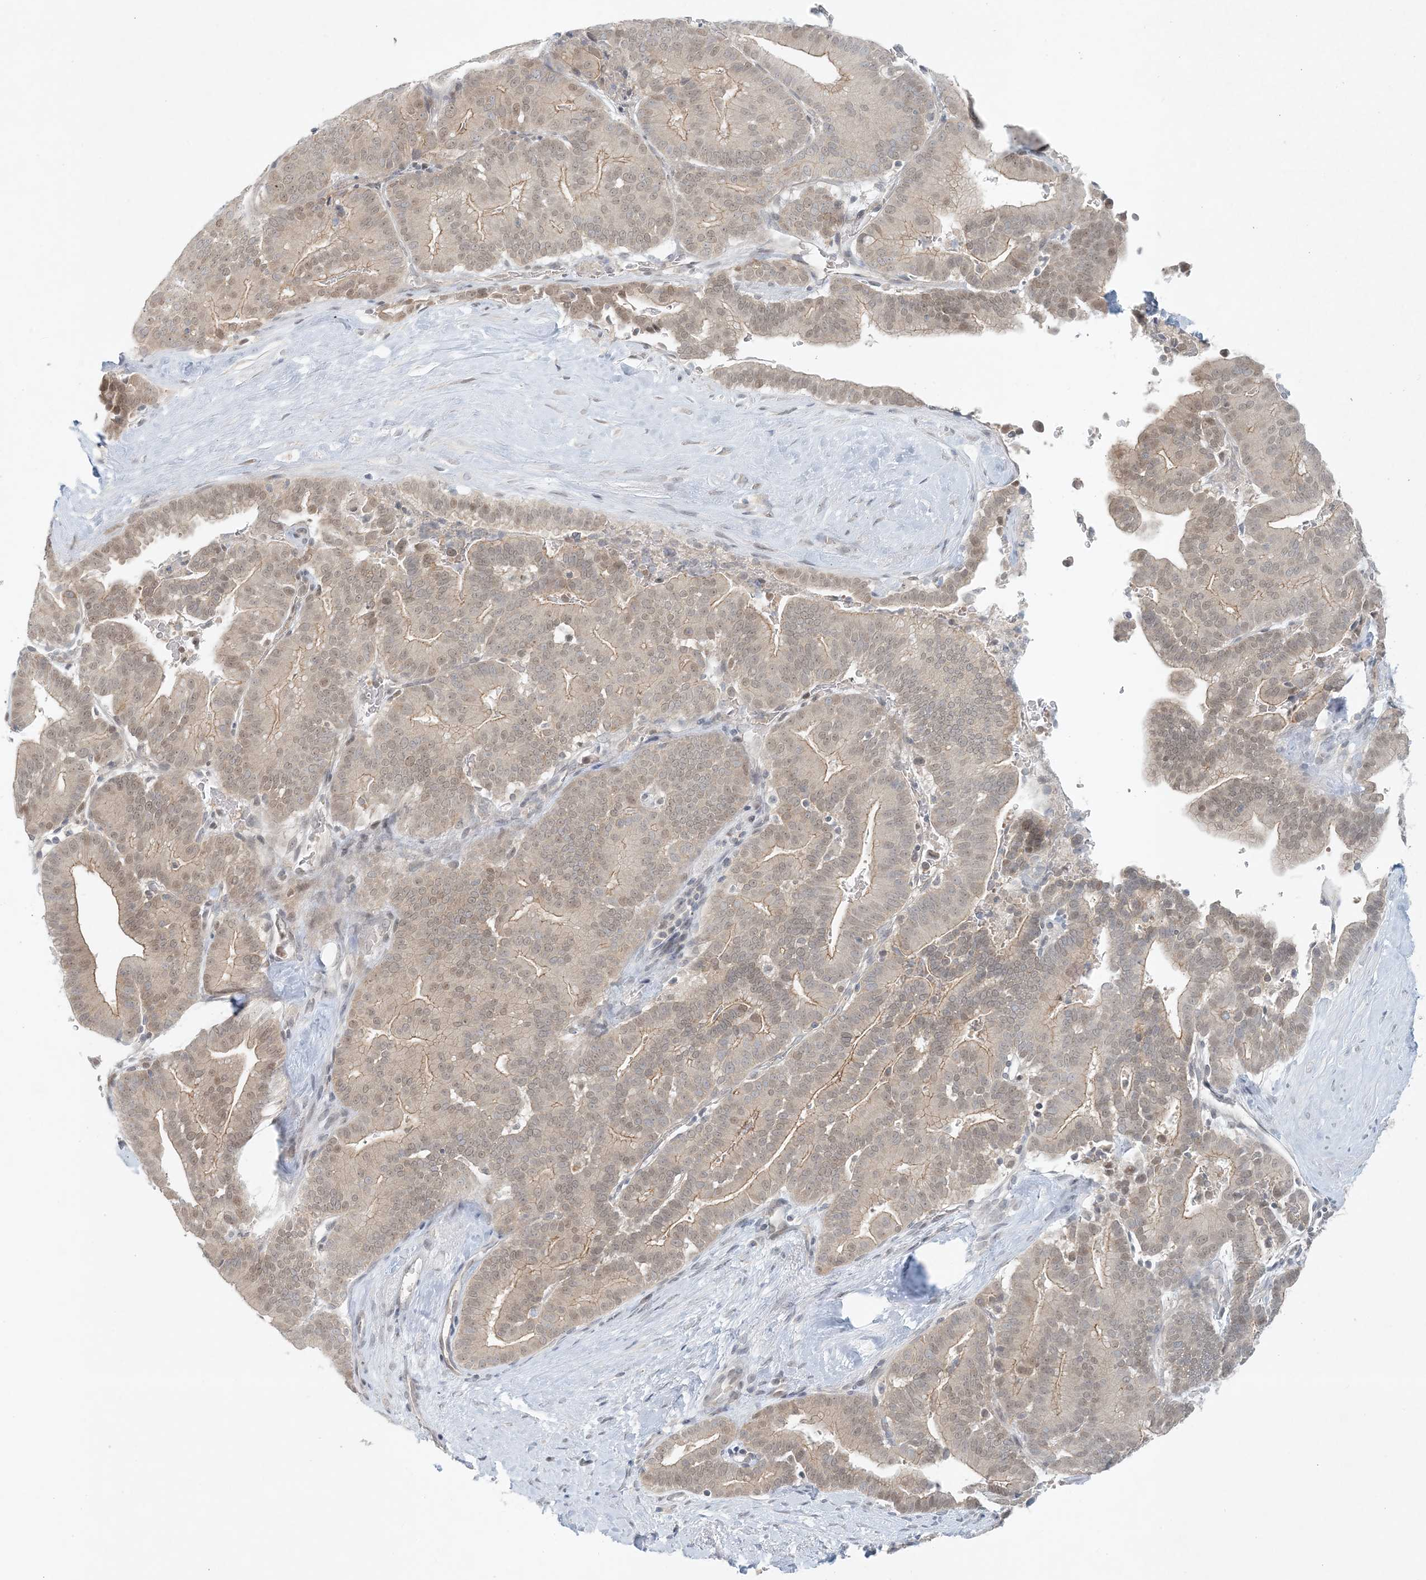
{"staining": {"intensity": "weak", "quantity": ">75%", "location": "cytoplasmic/membranous,nuclear"}, "tissue": "liver cancer", "cell_type": "Tumor cells", "image_type": "cancer", "snomed": [{"axis": "morphology", "description": "Cholangiocarcinoma"}, {"axis": "topography", "description": "Liver"}], "caption": "Liver cholangiocarcinoma stained with a brown dye reveals weak cytoplasmic/membranous and nuclear positive positivity in approximately >75% of tumor cells.", "gene": "OBI1", "patient": {"sex": "female", "age": 75}}